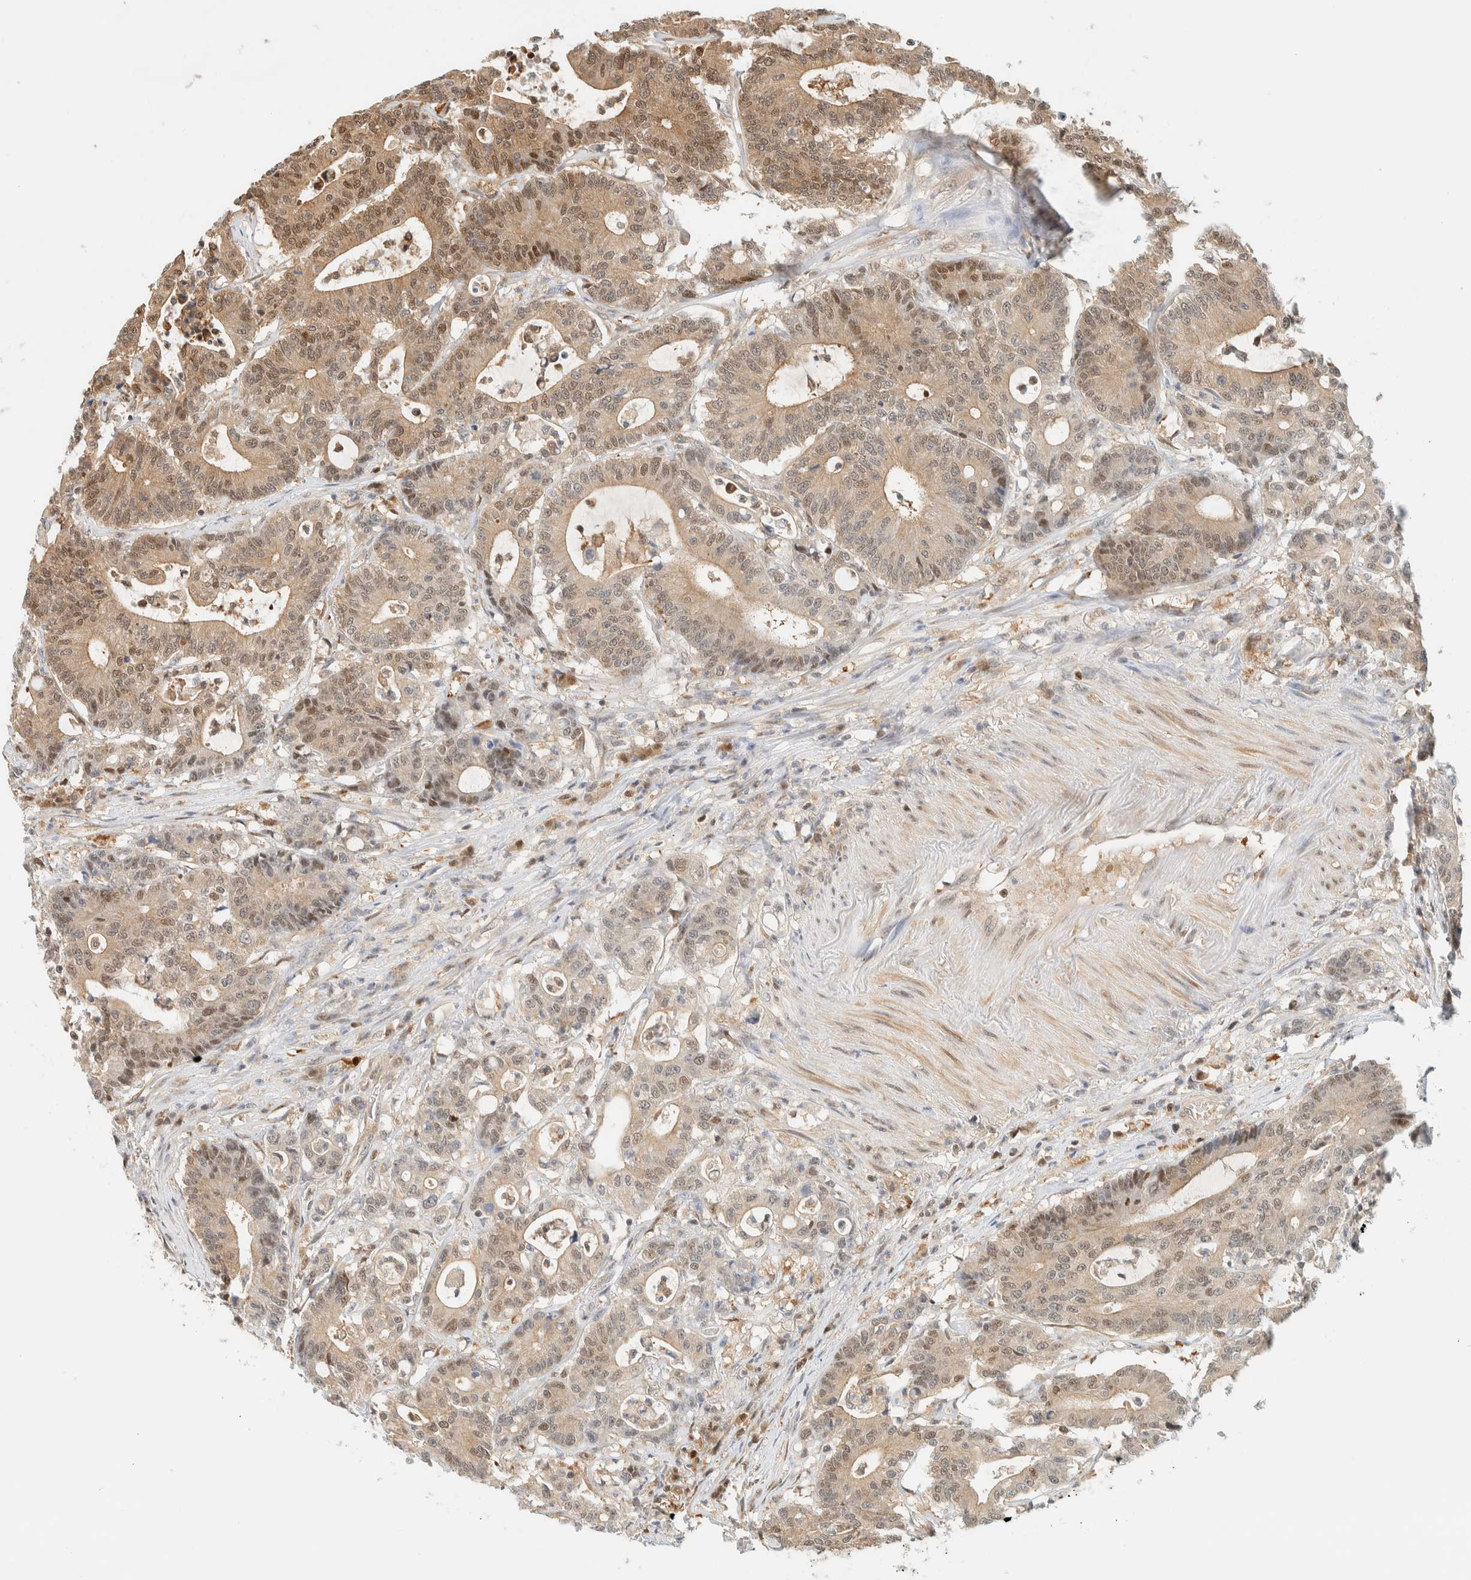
{"staining": {"intensity": "moderate", "quantity": "25%-75%", "location": "cytoplasmic/membranous,nuclear"}, "tissue": "colorectal cancer", "cell_type": "Tumor cells", "image_type": "cancer", "snomed": [{"axis": "morphology", "description": "Adenocarcinoma, NOS"}, {"axis": "topography", "description": "Colon"}], "caption": "DAB (3,3'-diaminobenzidine) immunohistochemical staining of colorectal adenocarcinoma demonstrates moderate cytoplasmic/membranous and nuclear protein staining in approximately 25%-75% of tumor cells.", "gene": "ZBTB37", "patient": {"sex": "female", "age": 84}}